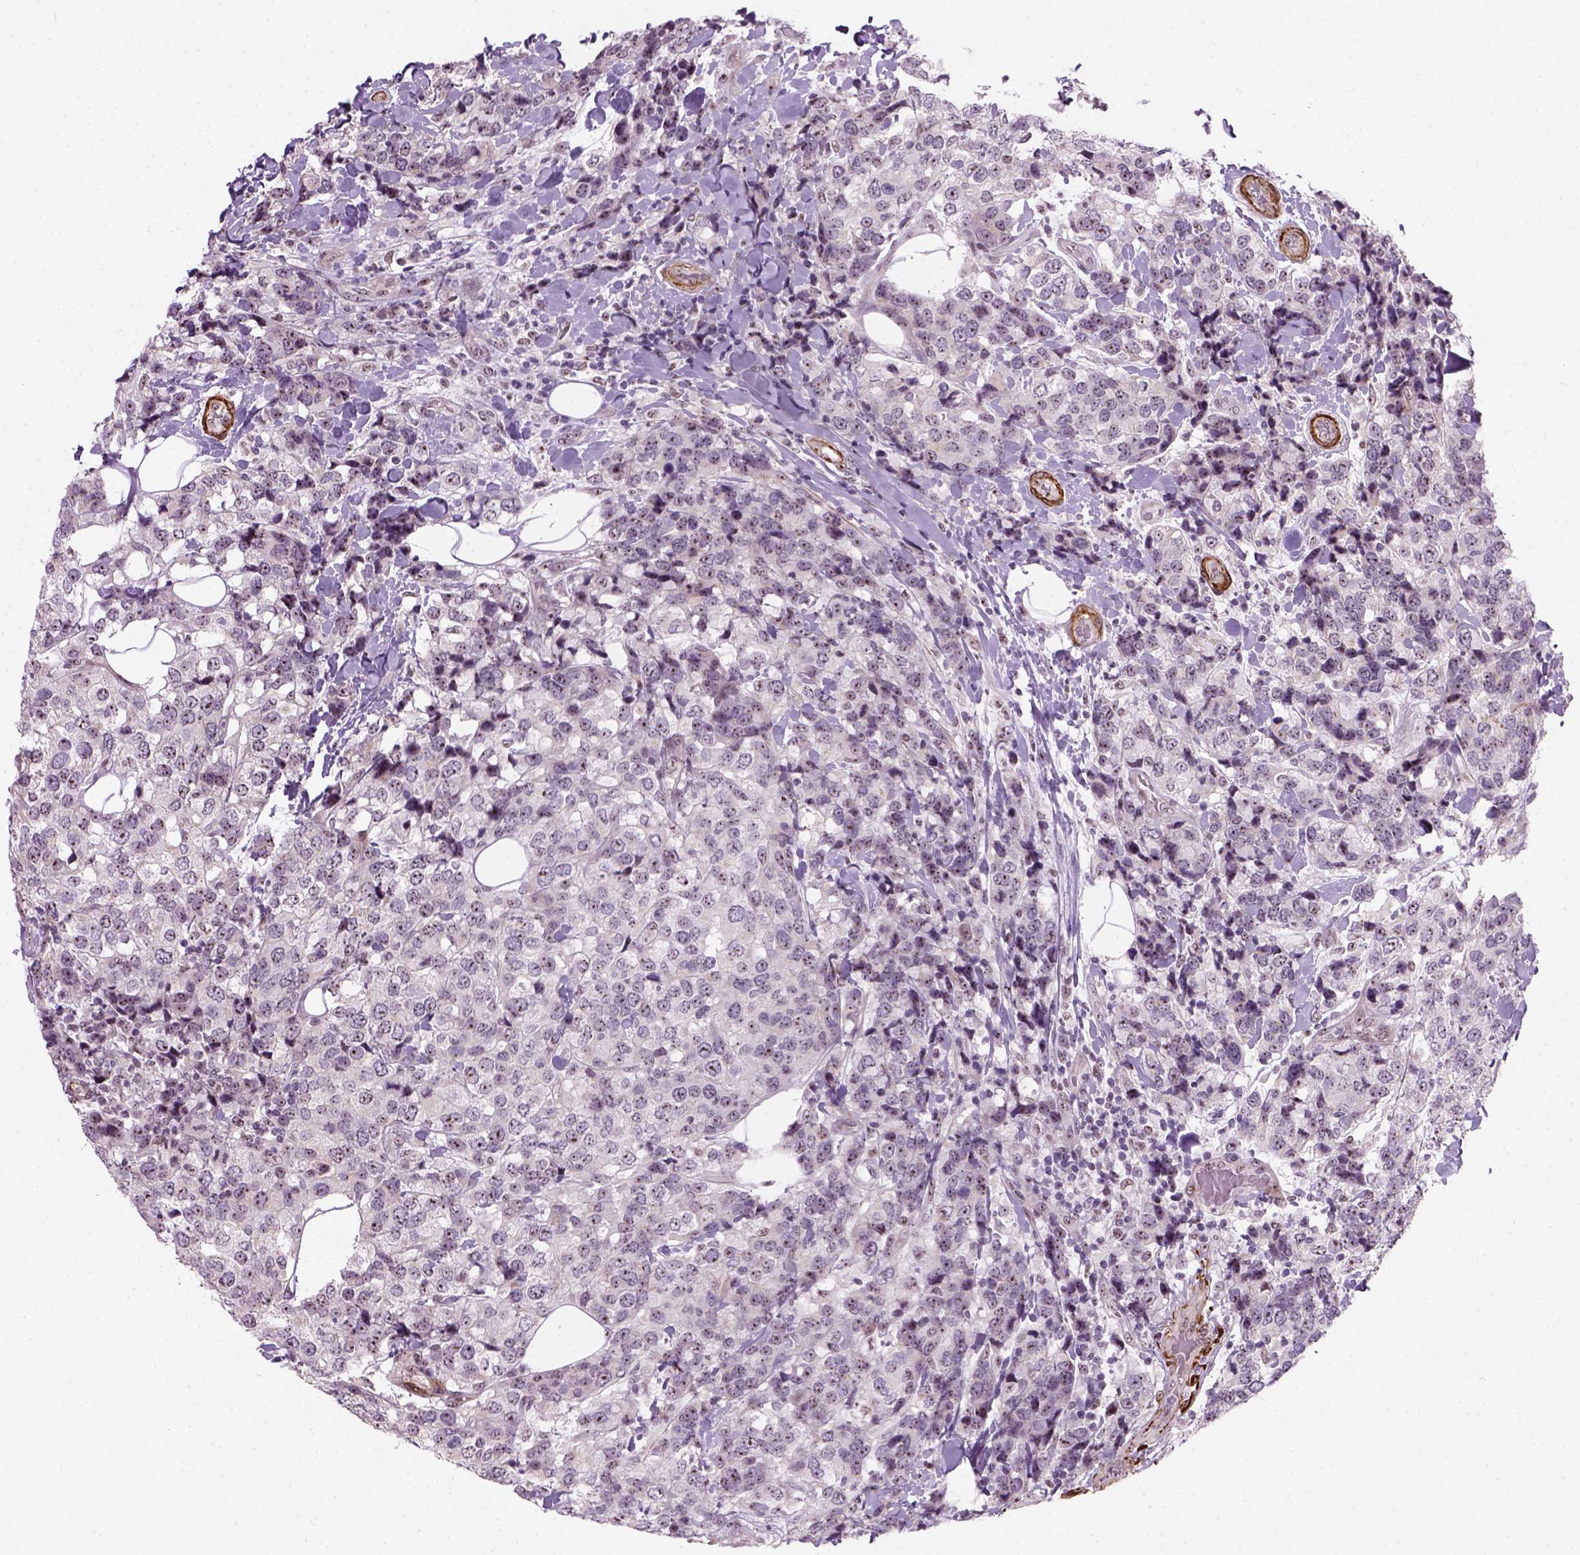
{"staining": {"intensity": "moderate", "quantity": ">75%", "location": "nuclear"}, "tissue": "breast cancer", "cell_type": "Tumor cells", "image_type": "cancer", "snomed": [{"axis": "morphology", "description": "Lobular carcinoma"}, {"axis": "topography", "description": "Breast"}], "caption": "Protein staining reveals moderate nuclear positivity in about >75% of tumor cells in breast cancer (lobular carcinoma).", "gene": "RRS1", "patient": {"sex": "female", "age": 59}}